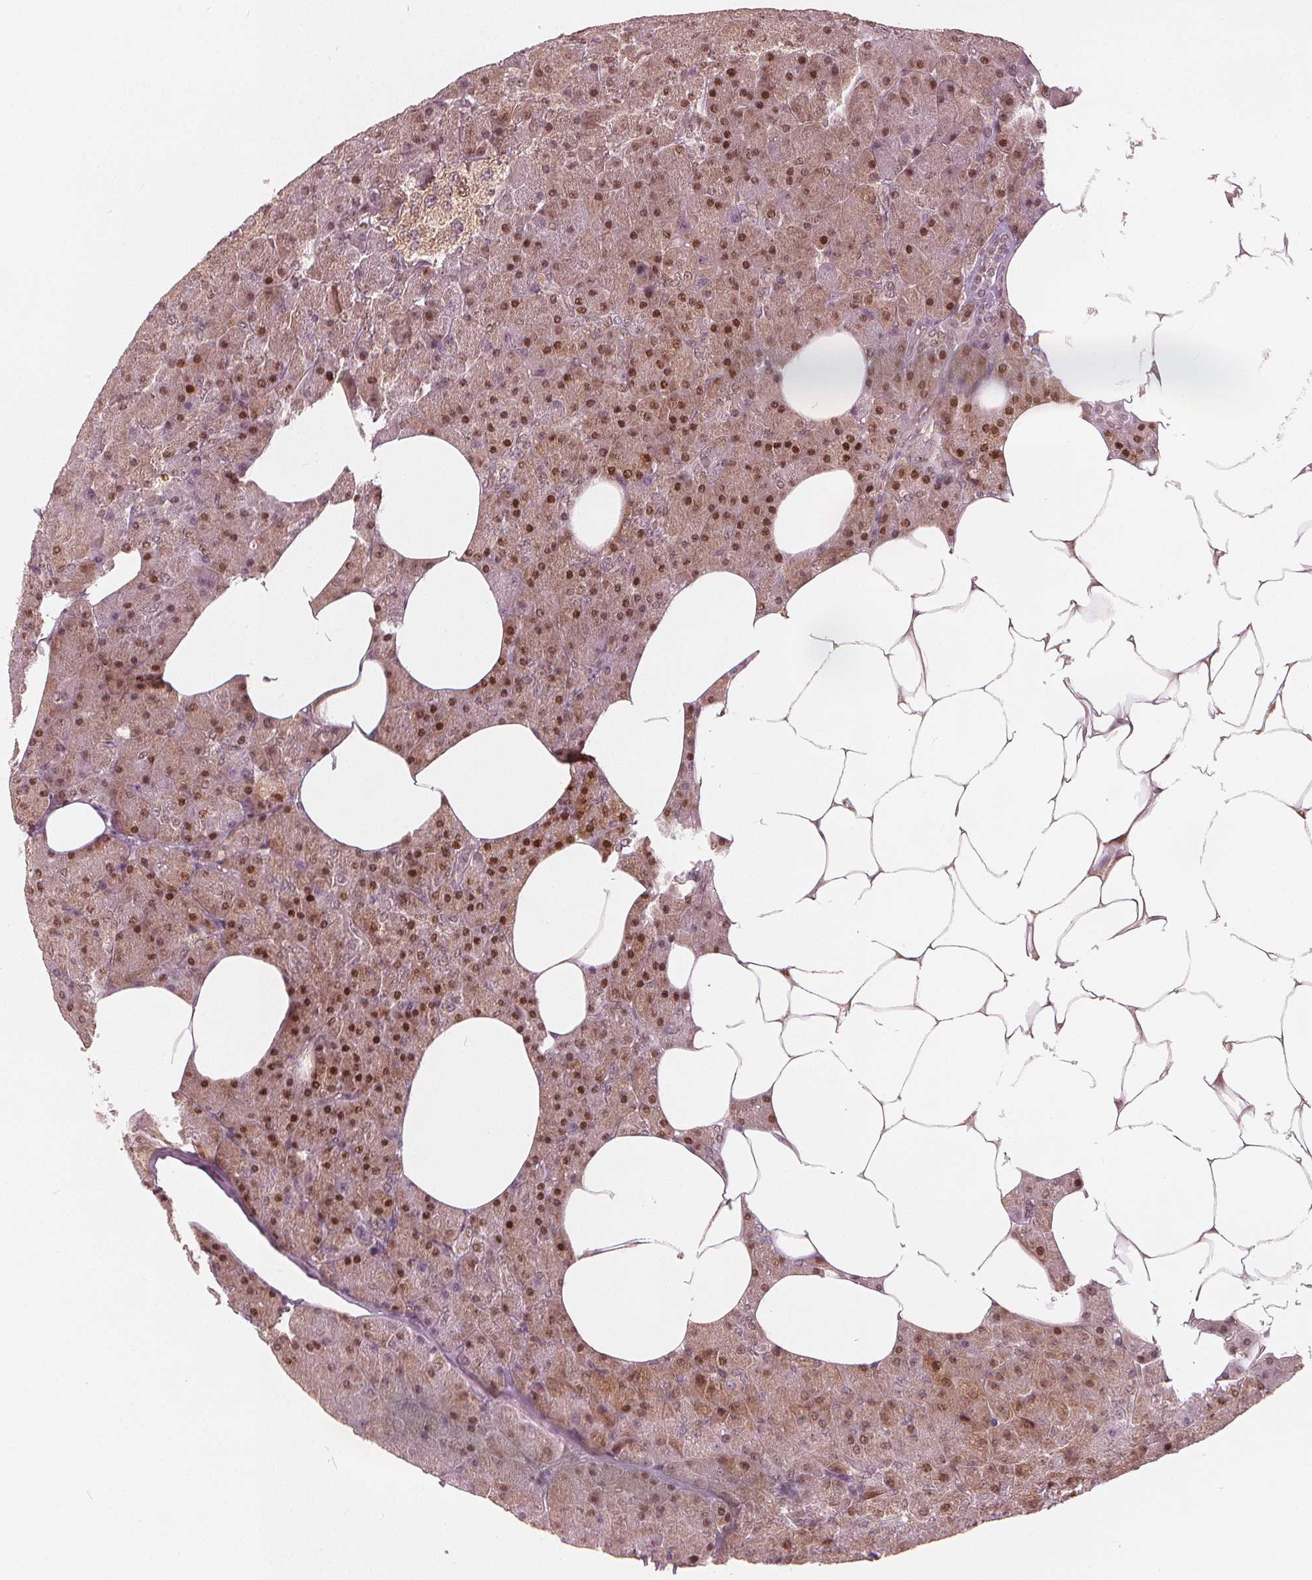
{"staining": {"intensity": "strong", "quantity": "25%-75%", "location": "cytoplasmic/membranous,nuclear"}, "tissue": "pancreas", "cell_type": "Exocrine glandular cells", "image_type": "normal", "snomed": [{"axis": "morphology", "description": "Normal tissue, NOS"}, {"axis": "topography", "description": "Pancreas"}], "caption": "Immunohistochemistry (DAB) staining of benign pancreas shows strong cytoplasmic/membranous,nuclear protein staining in about 25%-75% of exocrine glandular cells.", "gene": "SQSTM1", "patient": {"sex": "female", "age": 45}}